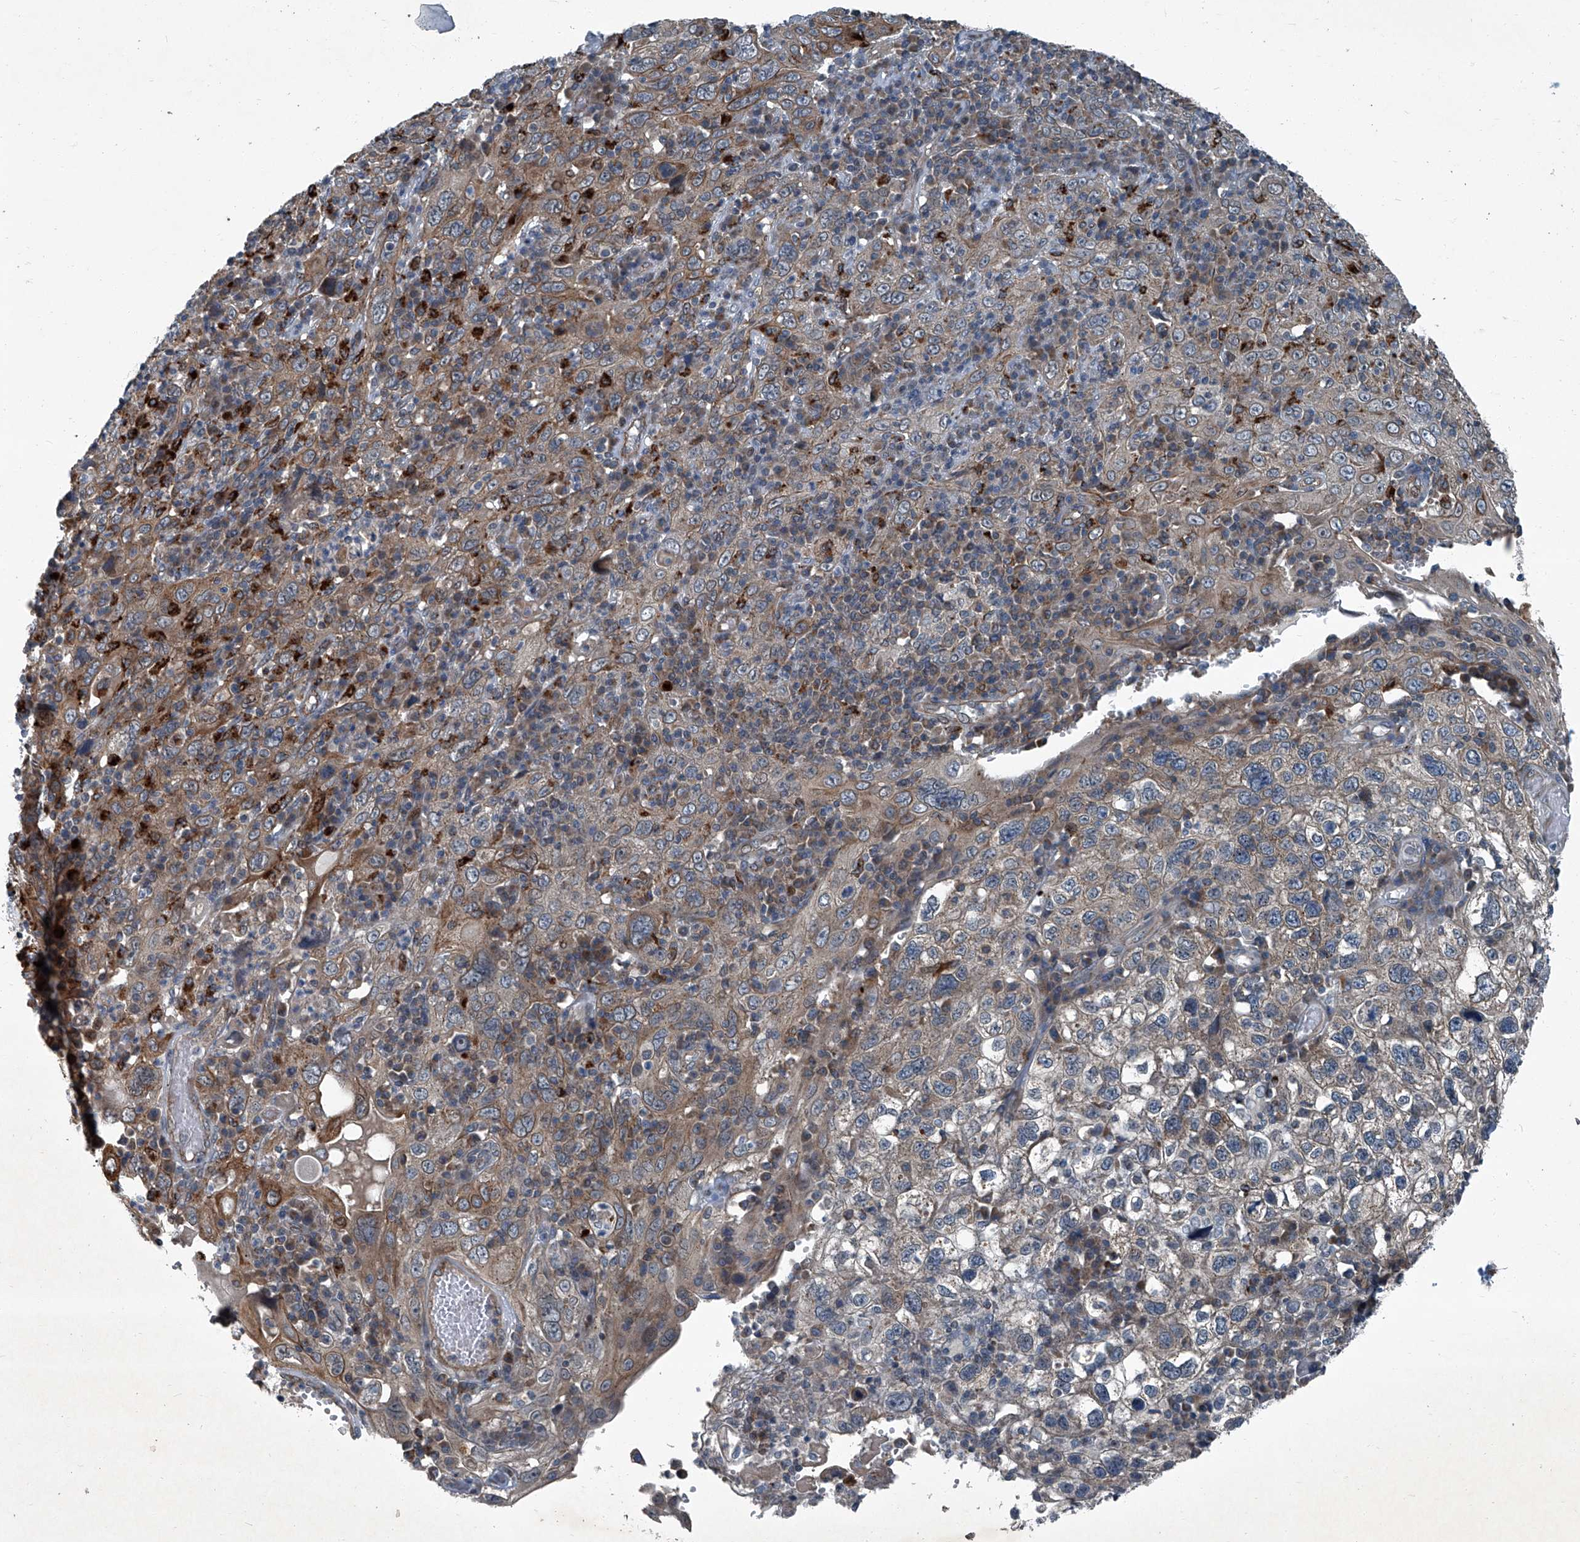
{"staining": {"intensity": "moderate", "quantity": ">75%", "location": "cytoplasmic/membranous"}, "tissue": "cervical cancer", "cell_type": "Tumor cells", "image_type": "cancer", "snomed": [{"axis": "morphology", "description": "Squamous cell carcinoma, NOS"}, {"axis": "topography", "description": "Cervix"}], "caption": "About >75% of tumor cells in cervical cancer reveal moderate cytoplasmic/membranous protein expression as visualized by brown immunohistochemical staining.", "gene": "SENP2", "patient": {"sex": "female", "age": 46}}